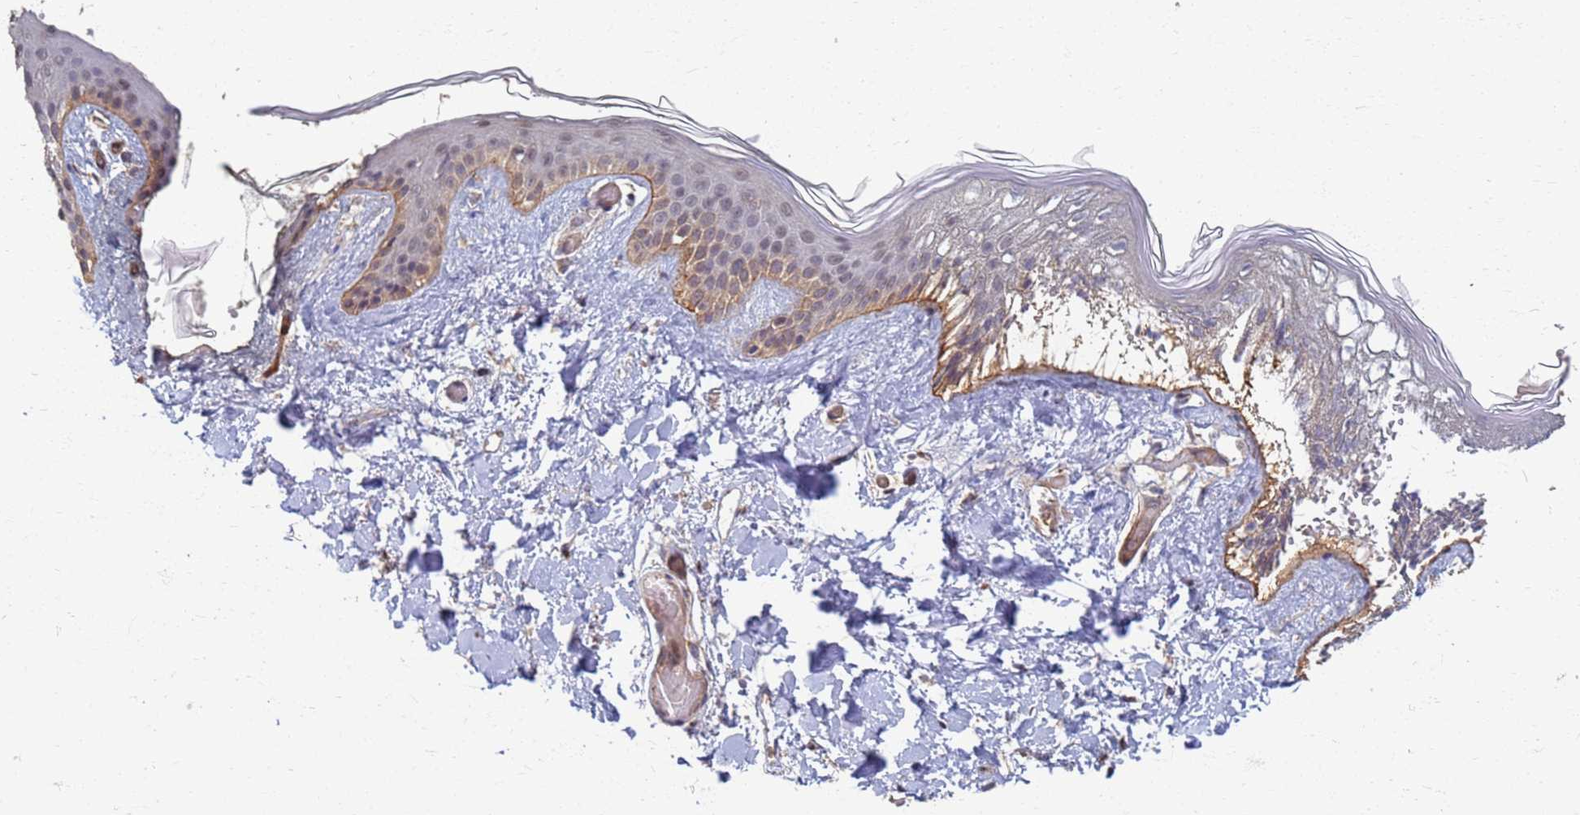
{"staining": {"intensity": "moderate", "quantity": ">75%", "location": "cytoplasmic/membranous"}, "tissue": "skin", "cell_type": "Fibroblasts", "image_type": "normal", "snomed": [{"axis": "morphology", "description": "Normal tissue, NOS"}, {"axis": "topography", "description": "Skin"}], "caption": "Skin stained with immunohistochemistry (IHC) demonstrates moderate cytoplasmic/membranous staining in about >75% of fibroblasts.", "gene": "ITGB4", "patient": {"sex": "female", "age": 34}}